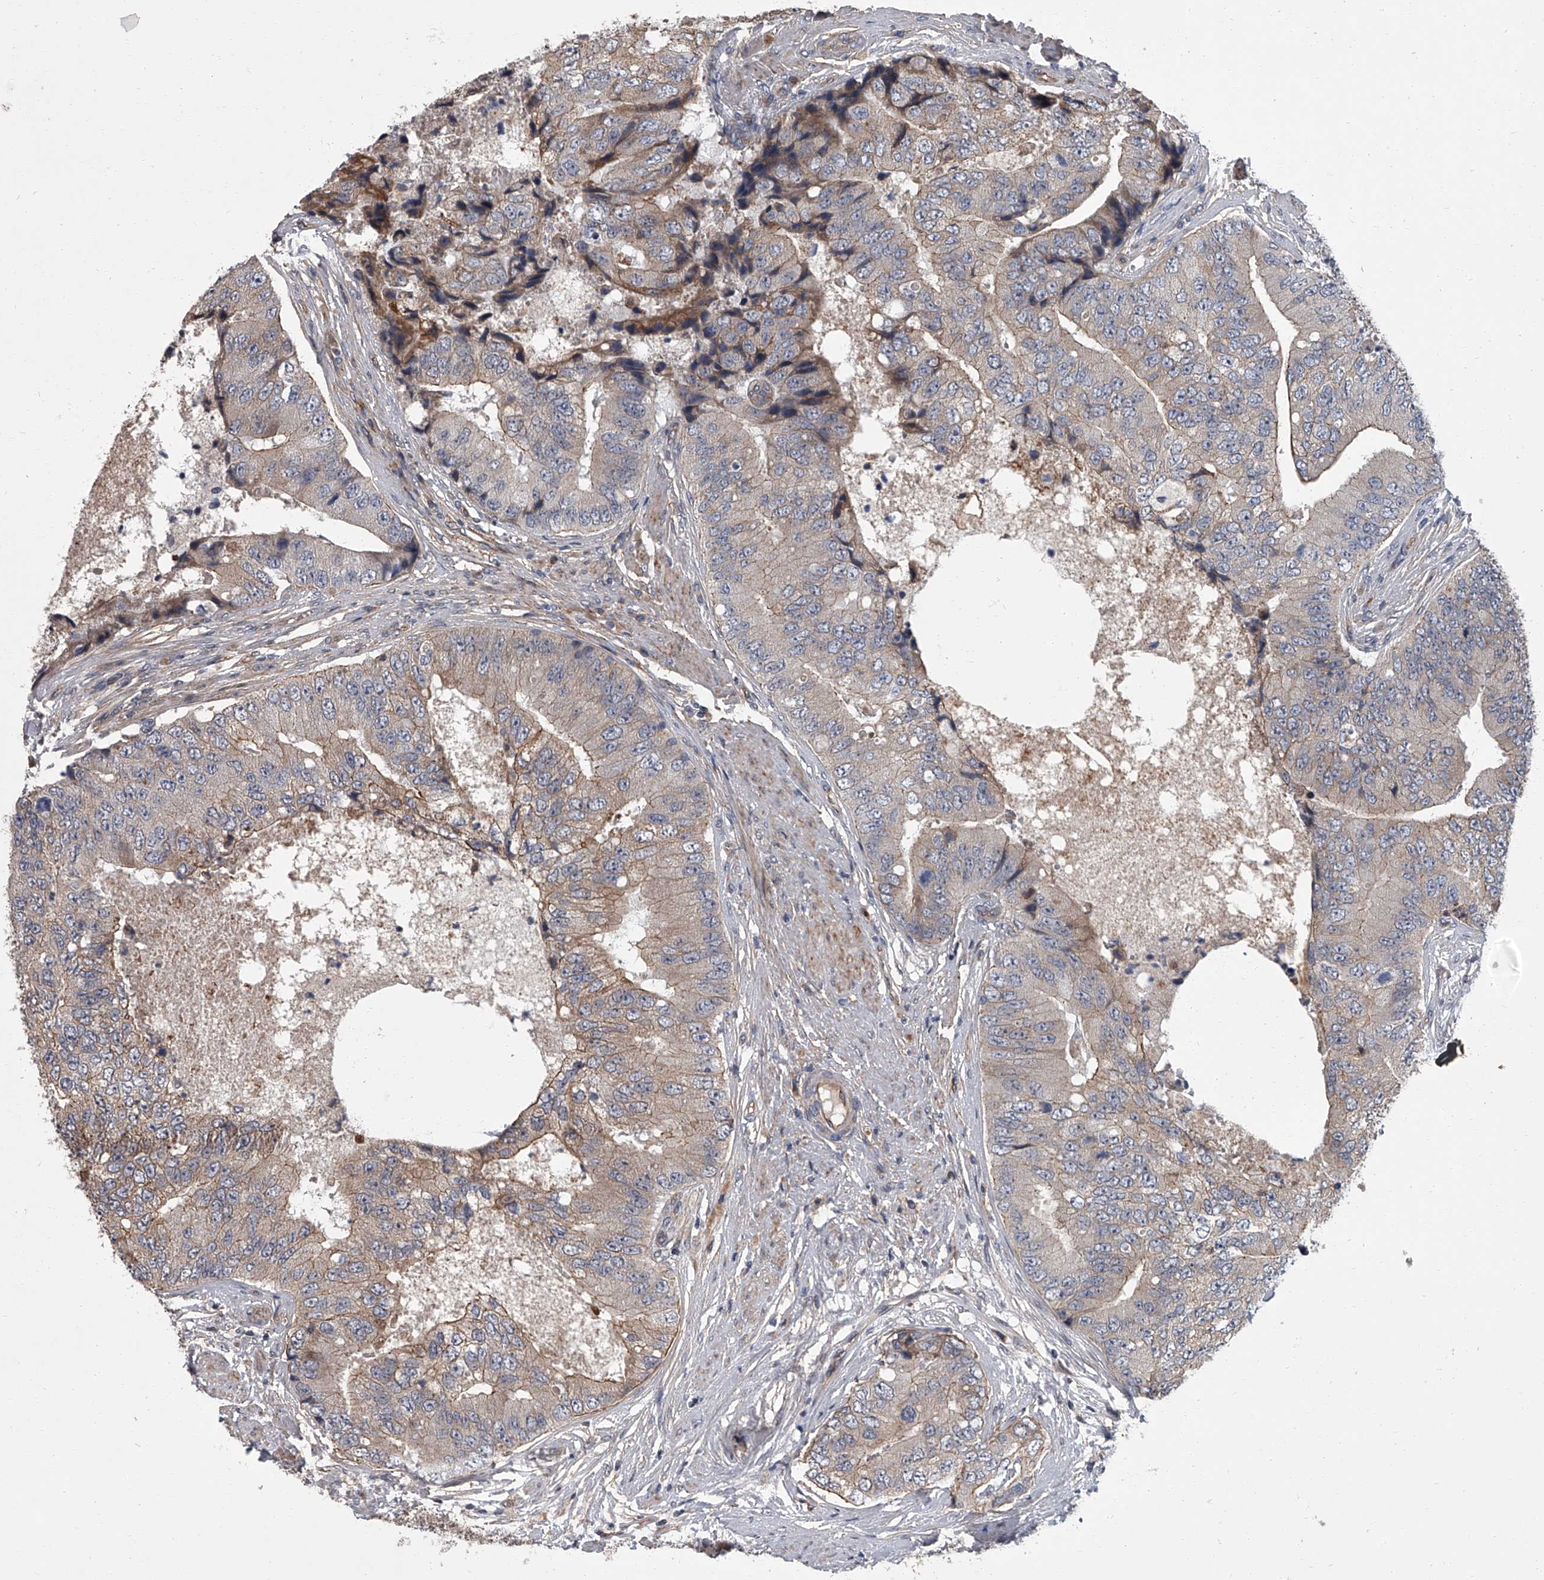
{"staining": {"intensity": "moderate", "quantity": "25%-75%", "location": "cytoplasmic/membranous"}, "tissue": "prostate cancer", "cell_type": "Tumor cells", "image_type": "cancer", "snomed": [{"axis": "morphology", "description": "Adenocarcinoma, High grade"}, {"axis": "topography", "description": "Prostate"}], "caption": "The immunohistochemical stain labels moderate cytoplasmic/membranous expression in tumor cells of prostate cancer (adenocarcinoma (high-grade)) tissue. (IHC, brightfield microscopy, high magnification).", "gene": "SIRT4", "patient": {"sex": "male", "age": 70}}